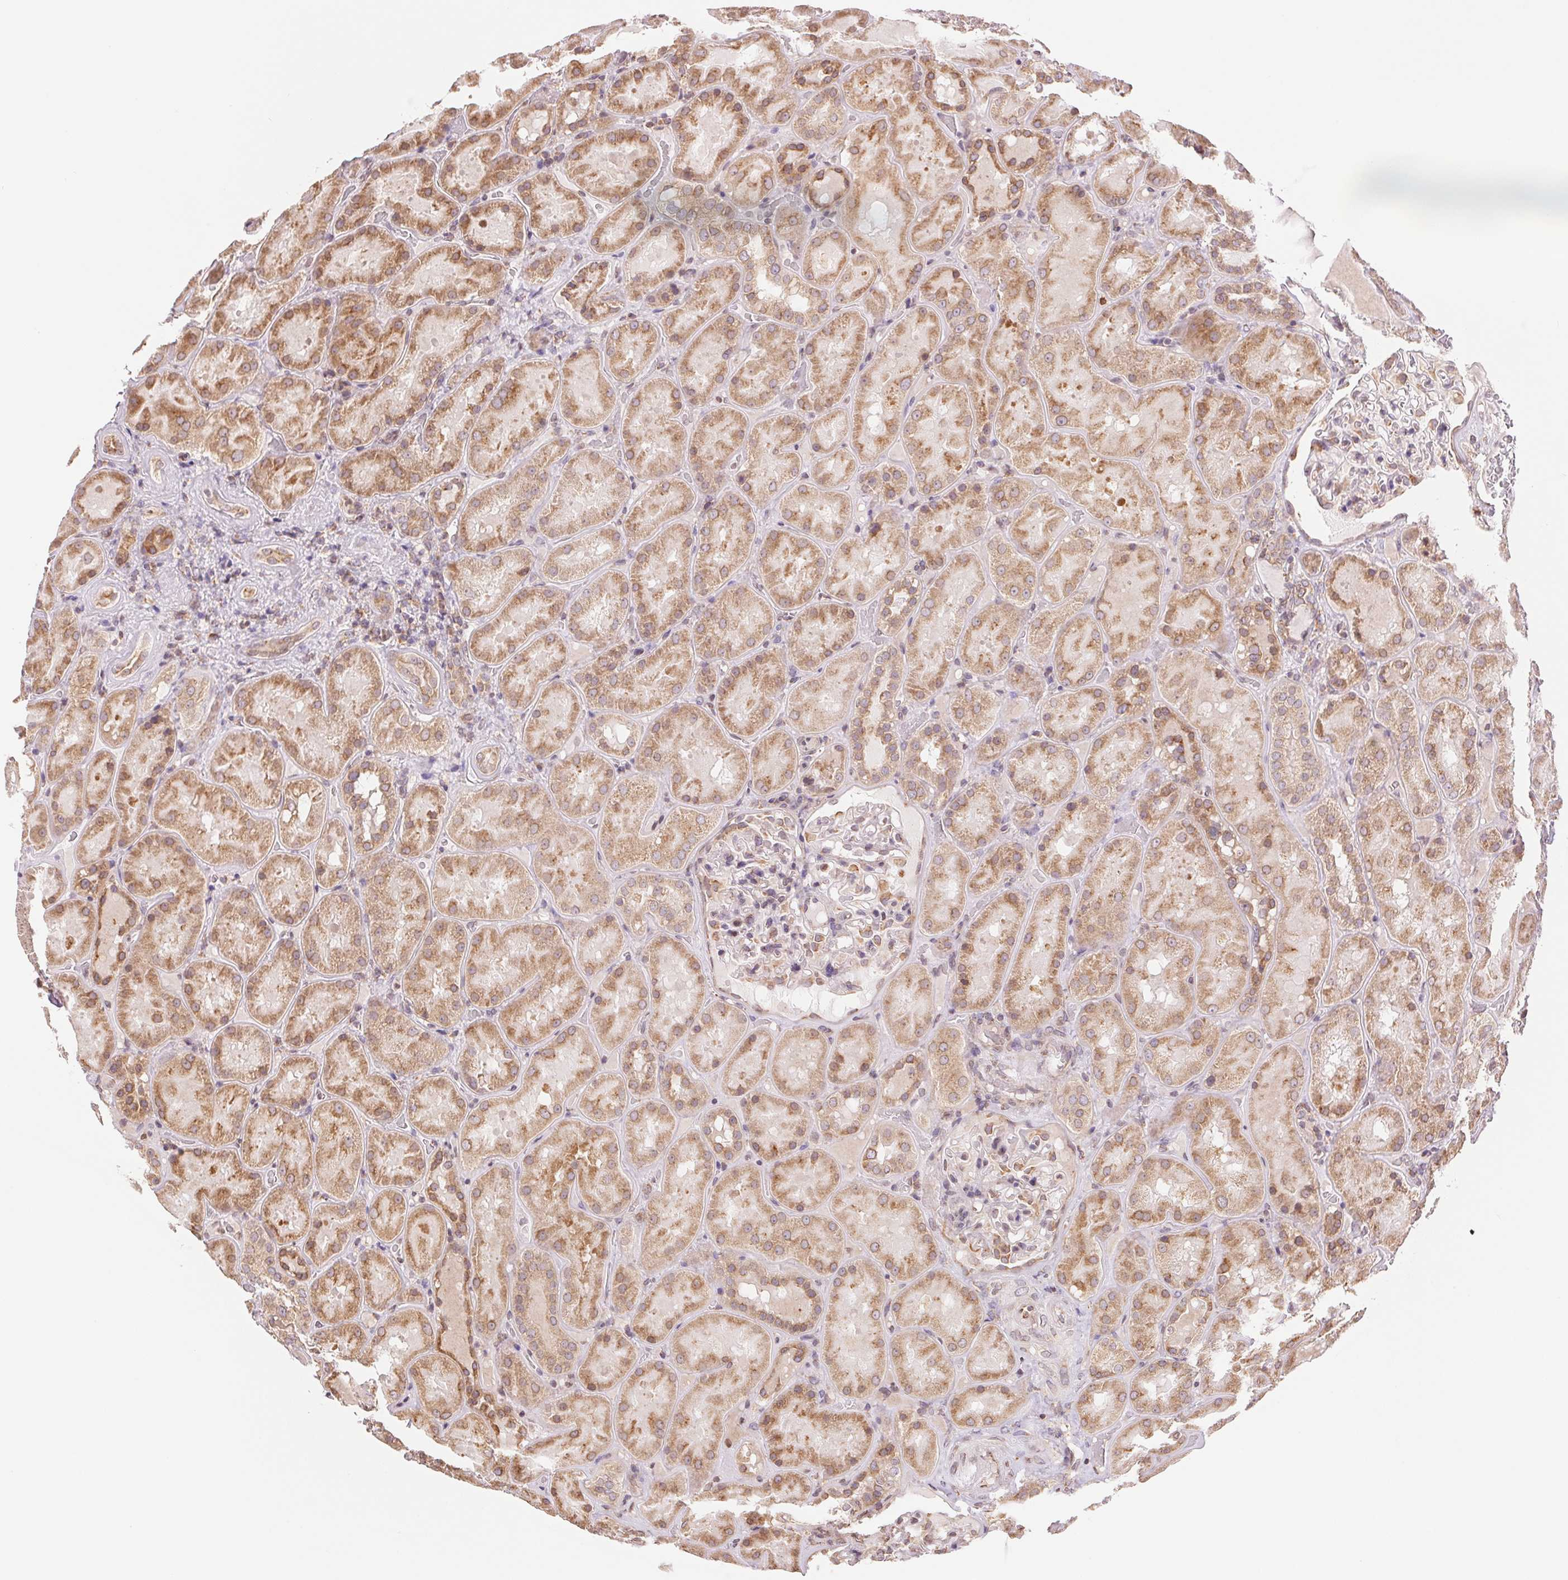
{"staining": {"intensity": "moderate", "quantity": "<25%", "location": "cytoplasmic/membranous"}, "tissue": "kidney", "cell_type": "Cells in glomeruli", "image_type": "normal", "snomed": [{"axis": "morphology", "description": "Normal tissue, NOS"}, {"axis": "topography", "description": "Kidney"}], "caption": "Protein staining of benign kidney demonstrates moderate cytoplasmic/membranous staining in approximately <25% of cells in glomeruli.", "gene": "RPN1", "patient": {"sex": "male", "age": 73}}